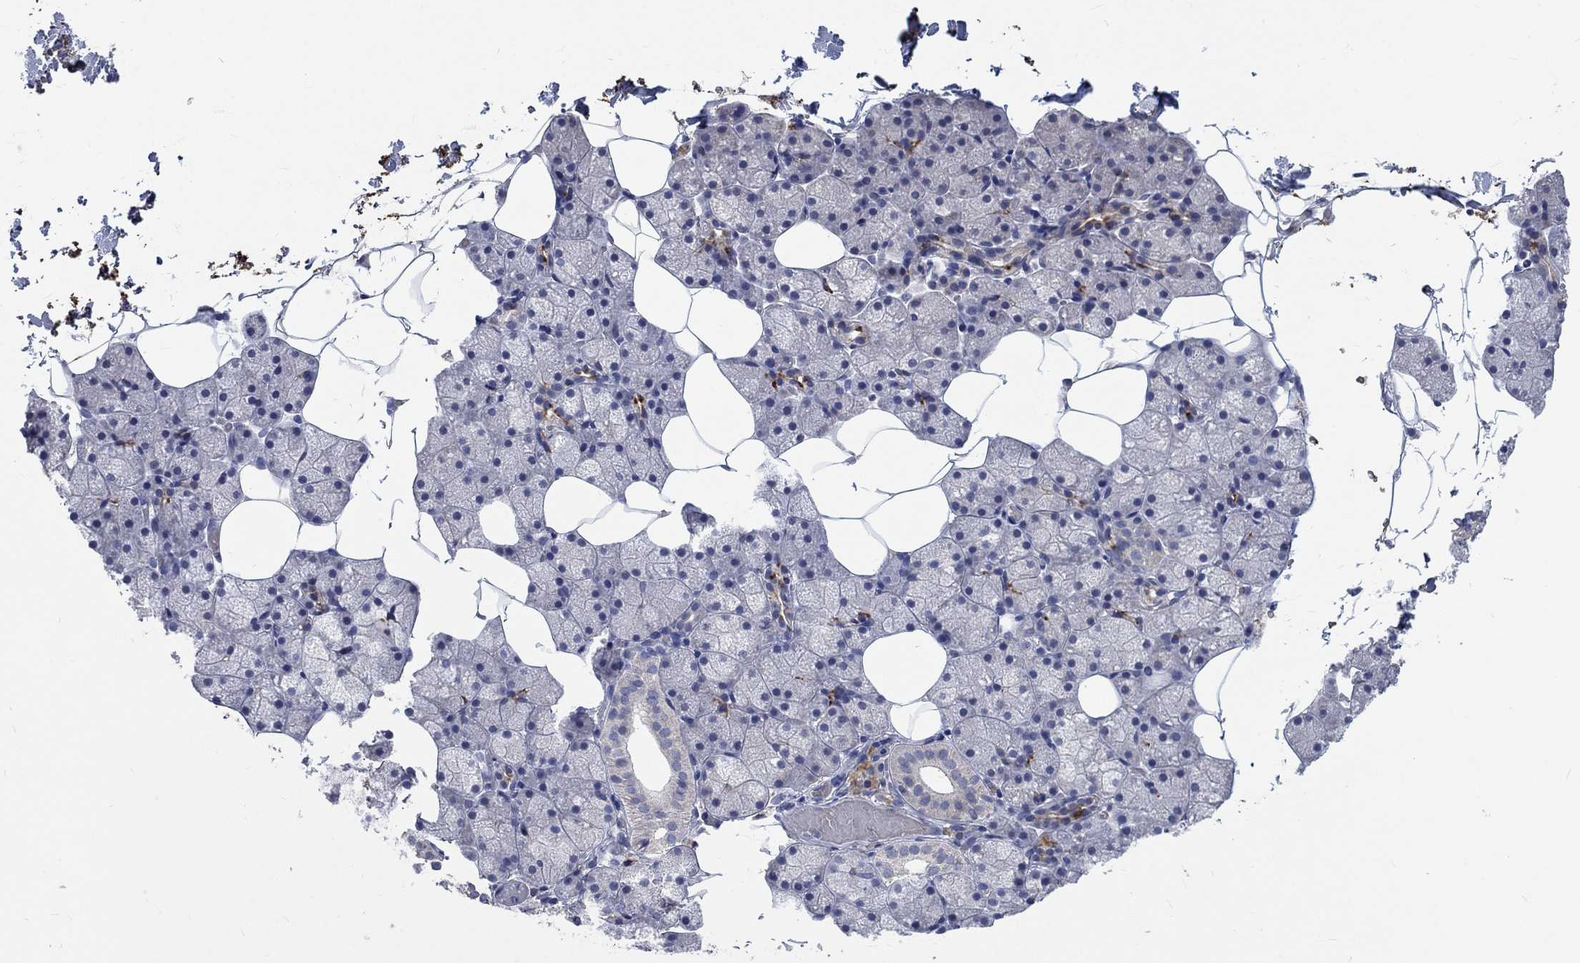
{"staining": {"intensity": "negative", "quantity": "none", "location": "none"}, "tissue": "salivary gland", "cell_type": "Glandular cells", "image_type": "normal", "snomed": [{"axis": "morphology", "description": "Normal tissue, NOS"}, {"axis": "topography", "description": "Salivary gland"}], "caption": "Immunohistochemistry (IHC) histopathology image of normal salivary gland: salivary gland stained with DAB (3,3'-diaminobenzidine) displays no significant protein positivity in glandular cells.", "gene": "UGT8", "patient": {"sex": "male", "age": 38}}